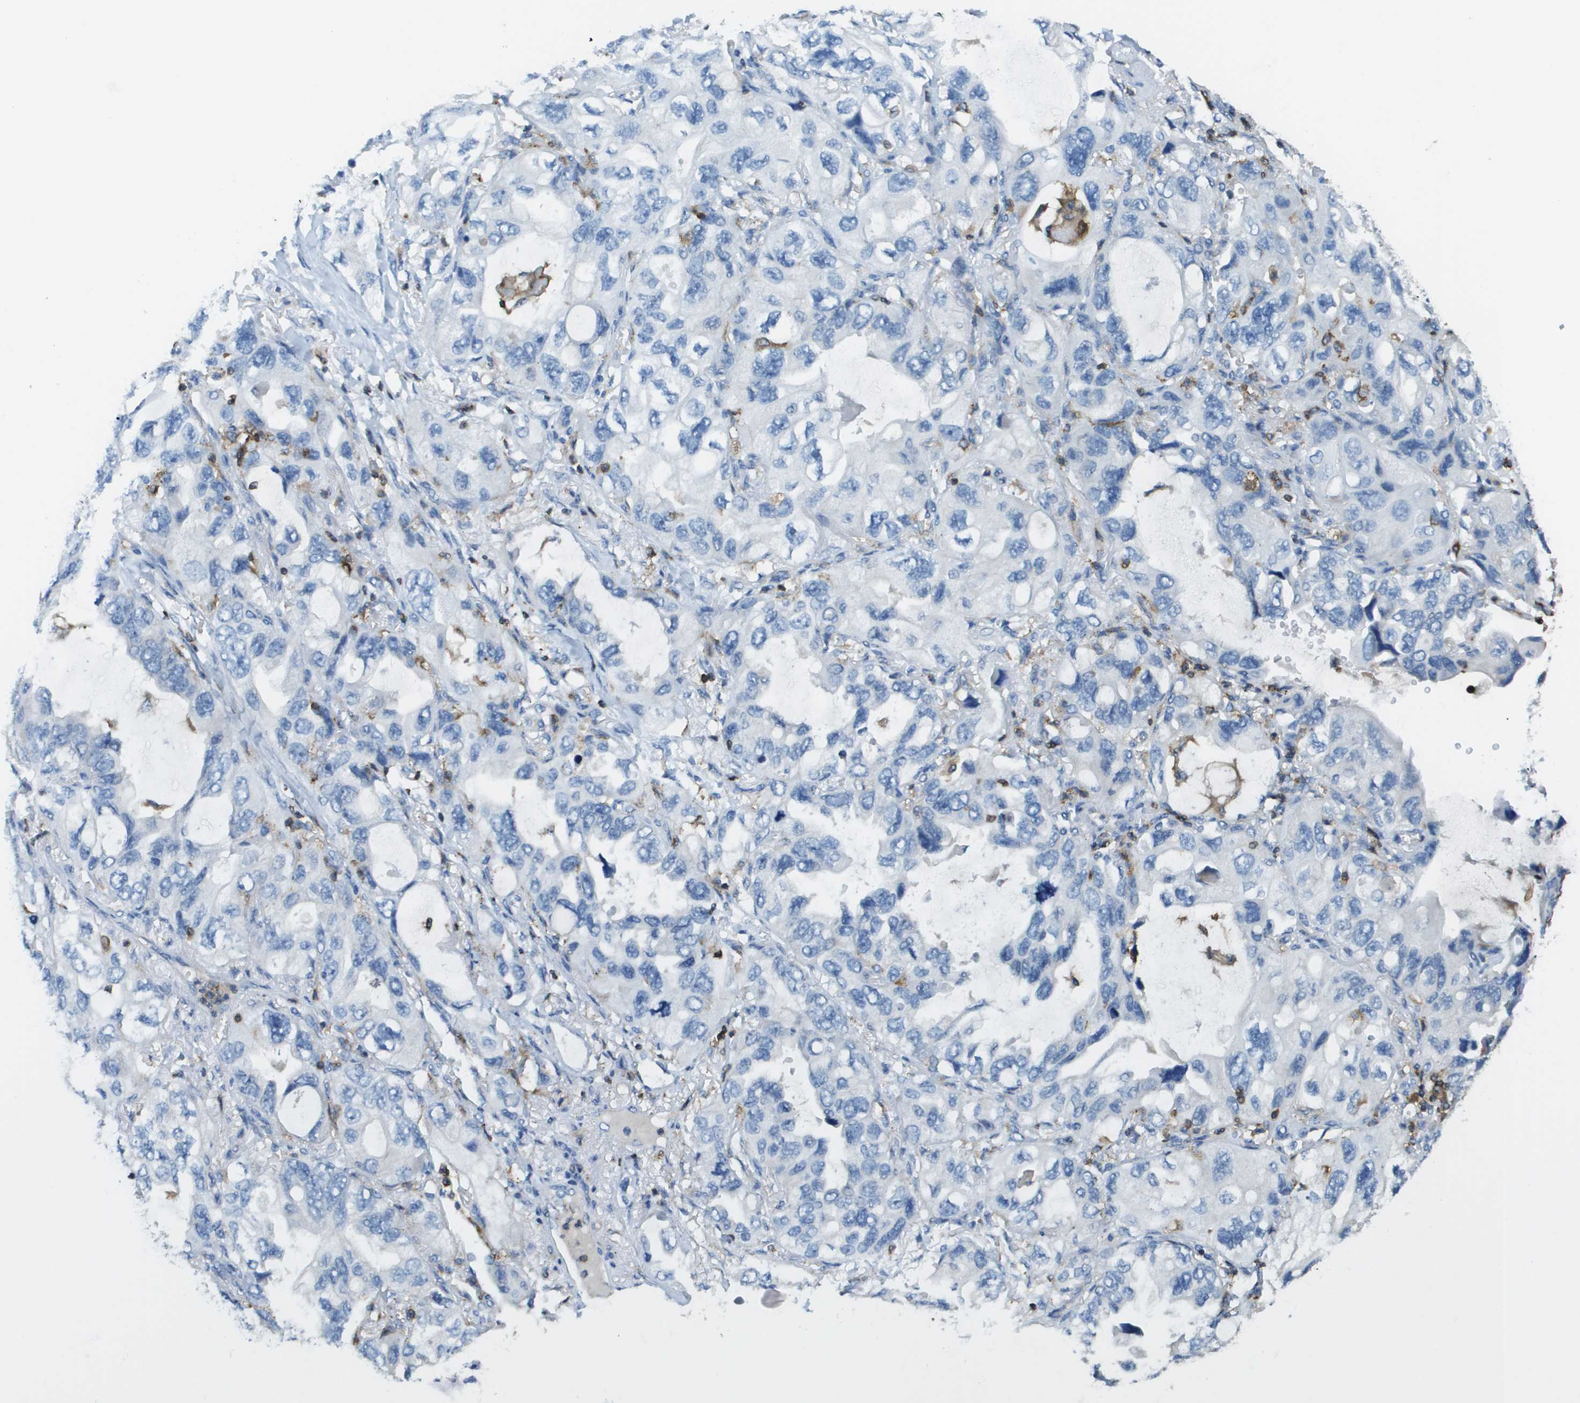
{"staining": {"intensity": "negative", "quantity": "none", "location": "none"}, "tissue": "lung cancer", "cell_type": "Tumor cells", "image_type": "cancer", "snomed": [{"axis": "morphology", "description": "Squamous cell carcinoma, NOS"}, {"axis": "topography", "description": "Lung"}], "caption": "DAB immunohistochemical staining of human lung squamous cell carcinoma shows no significant expression in tumor cells. Brightfield microscopy of IHC stained with DAB (brown) and hematoxylin (blue), captured at high magnification.", "gene": "APBB1IP", "patient": {"sex": "female", "age": 73}}